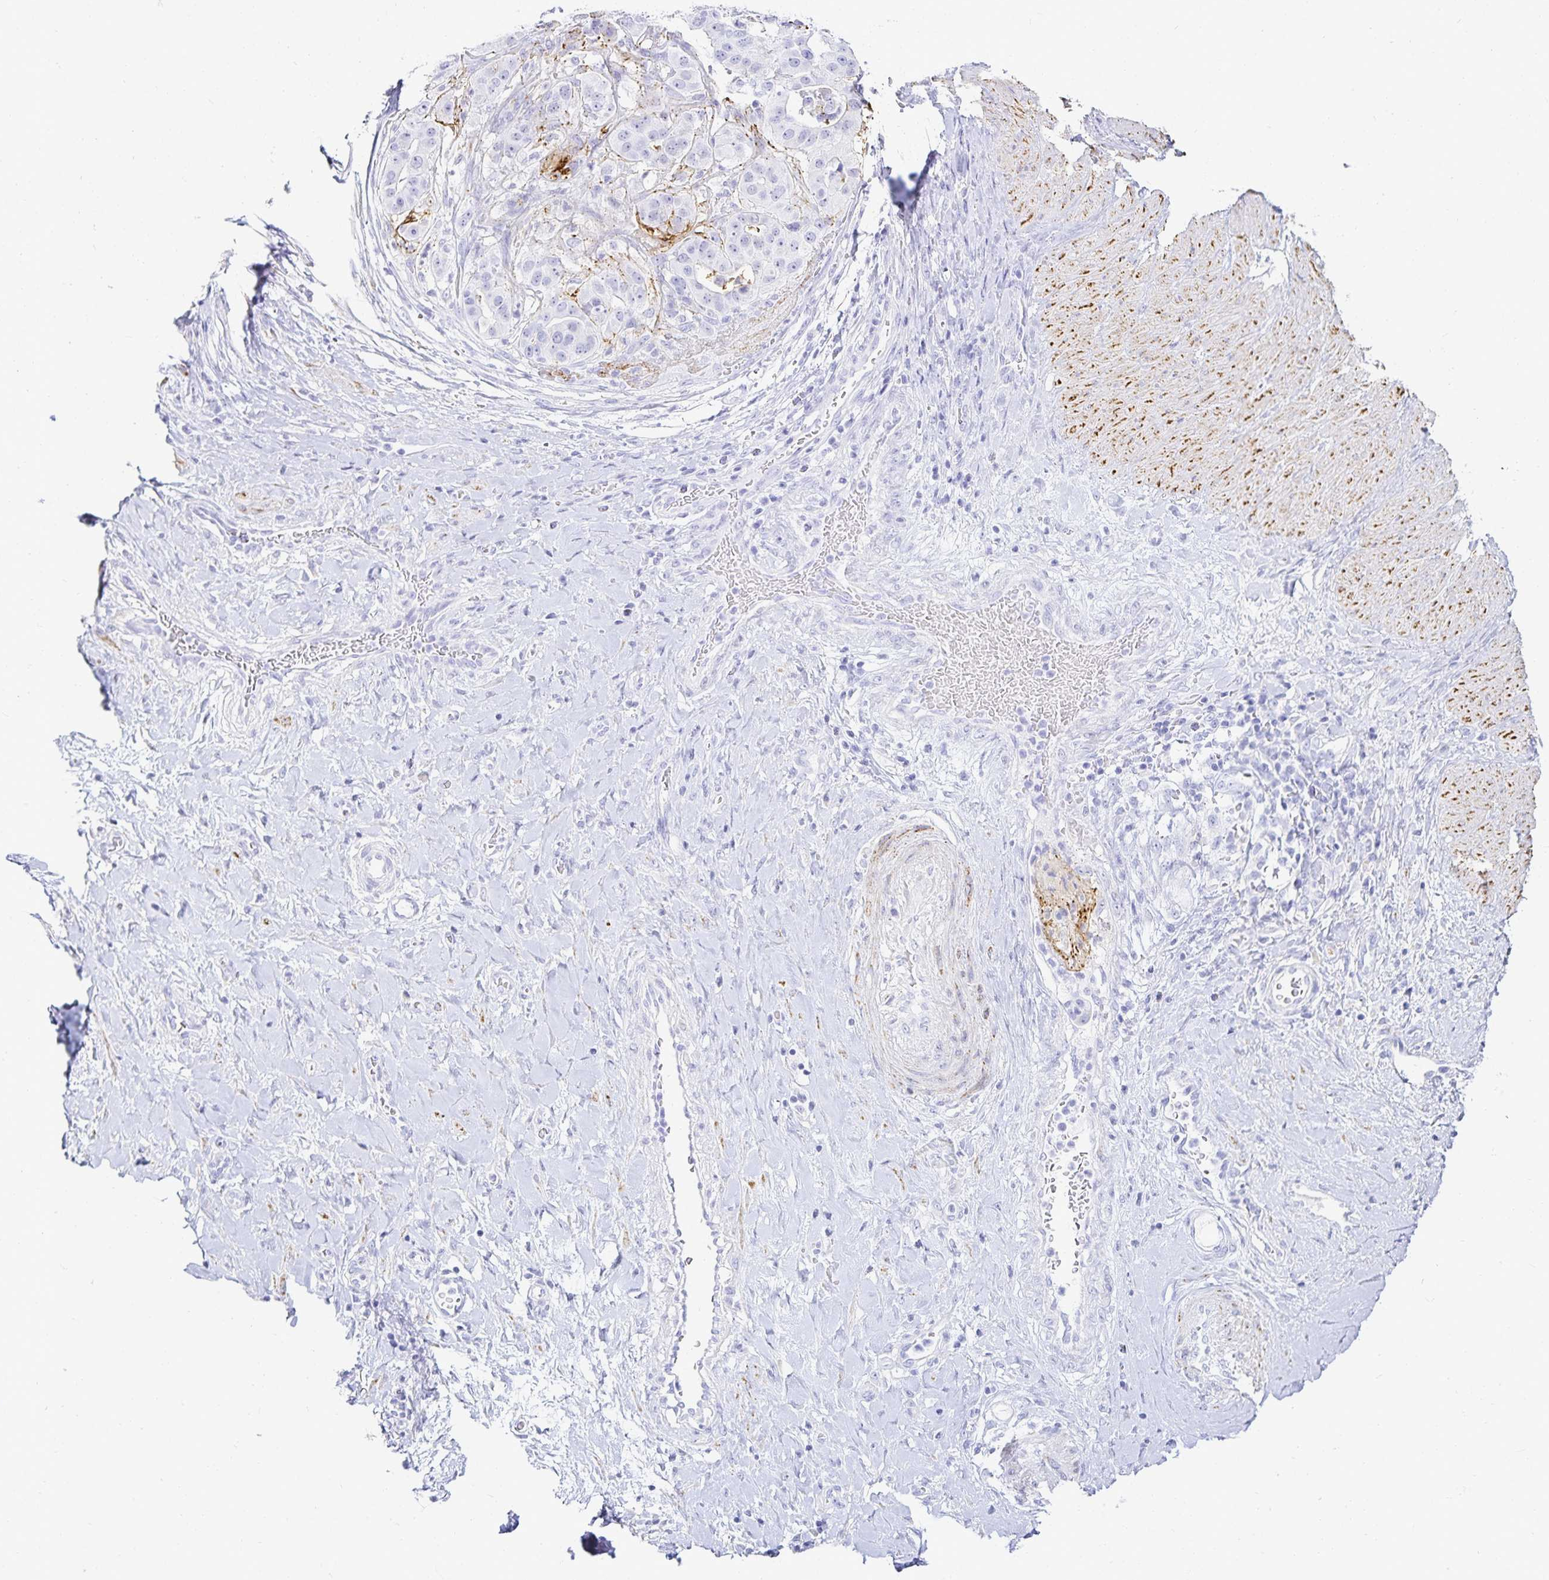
{"staining": {"intensity": "negative", "quantity": "none", "location": "none"}, "tissue": "stomach cancer", "cell_type": "Tumor cells", "image_type": "cancer", "snomed": [{"axis": "morphology", "description": "Adenocarcinoma, NOS"}, {"axis": "topography", "description": "Stomach"}], "caption": "Immunohistochemistry photomicrograph of neoplastic tissue: human adenocarcinoma (stomach) stained with DAB displays no significant protein expression in tumor cells.", "gene": "GP2", "patient": {"sex": "male", "age": 48}}